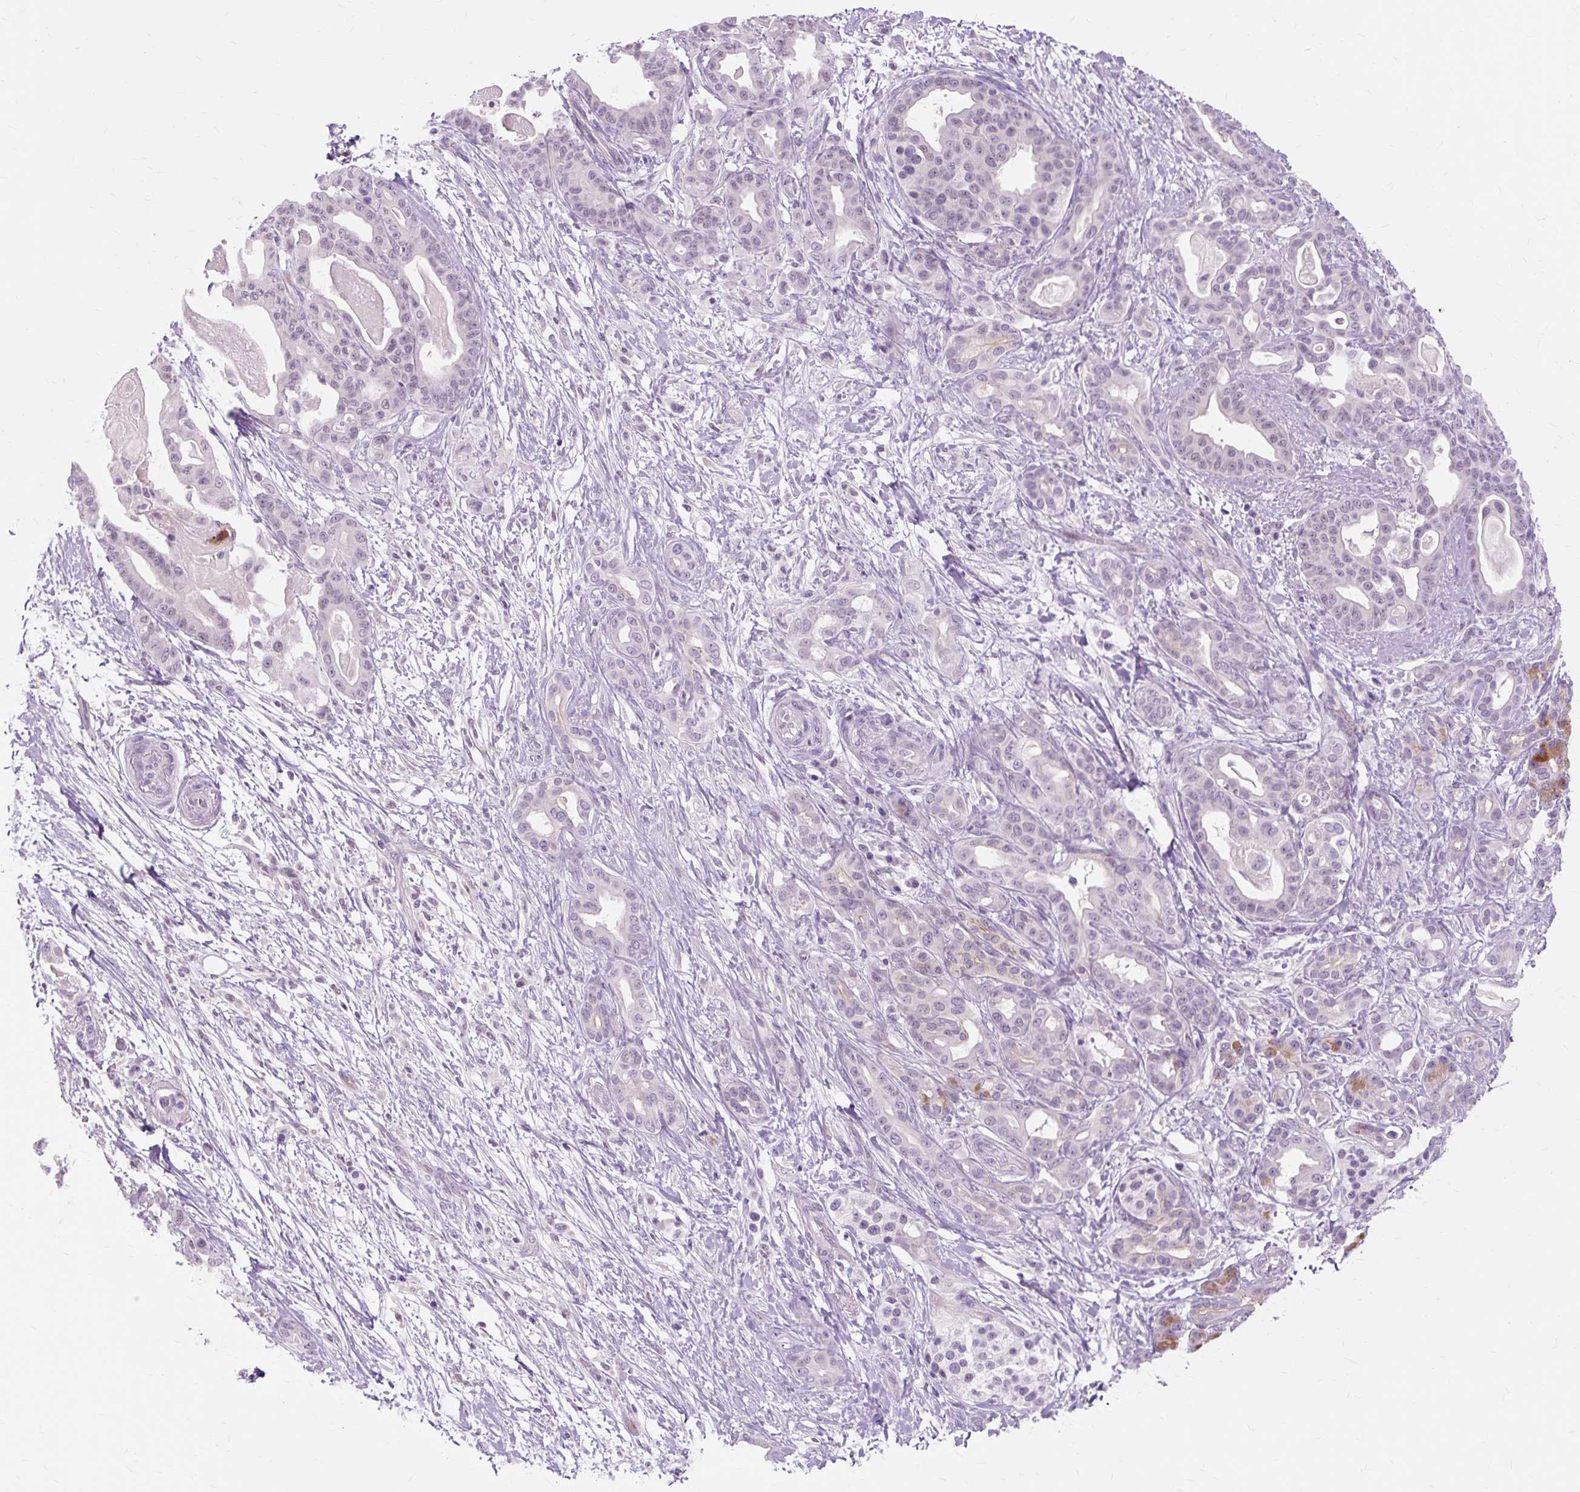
{"staining": {"intensity": "negative", "quantity": "none", "location": "none"}, "tissue": "pancreatic cancer", "cell_type": "Tumor cells", "image_type": "cancer", "snomed": [{"axis": "morphology", "description": "Adenocarcinoma, NOS"}, {"axis": "topography", "description": "Pancreas"}], "caption": "A micrograph of adenocarcinoma (pancreatic) stained for a protein demonstrates no brown staining in tumor cells.", "gene": "ZNF35", "patient": {"sex": "male", "age": 63}}